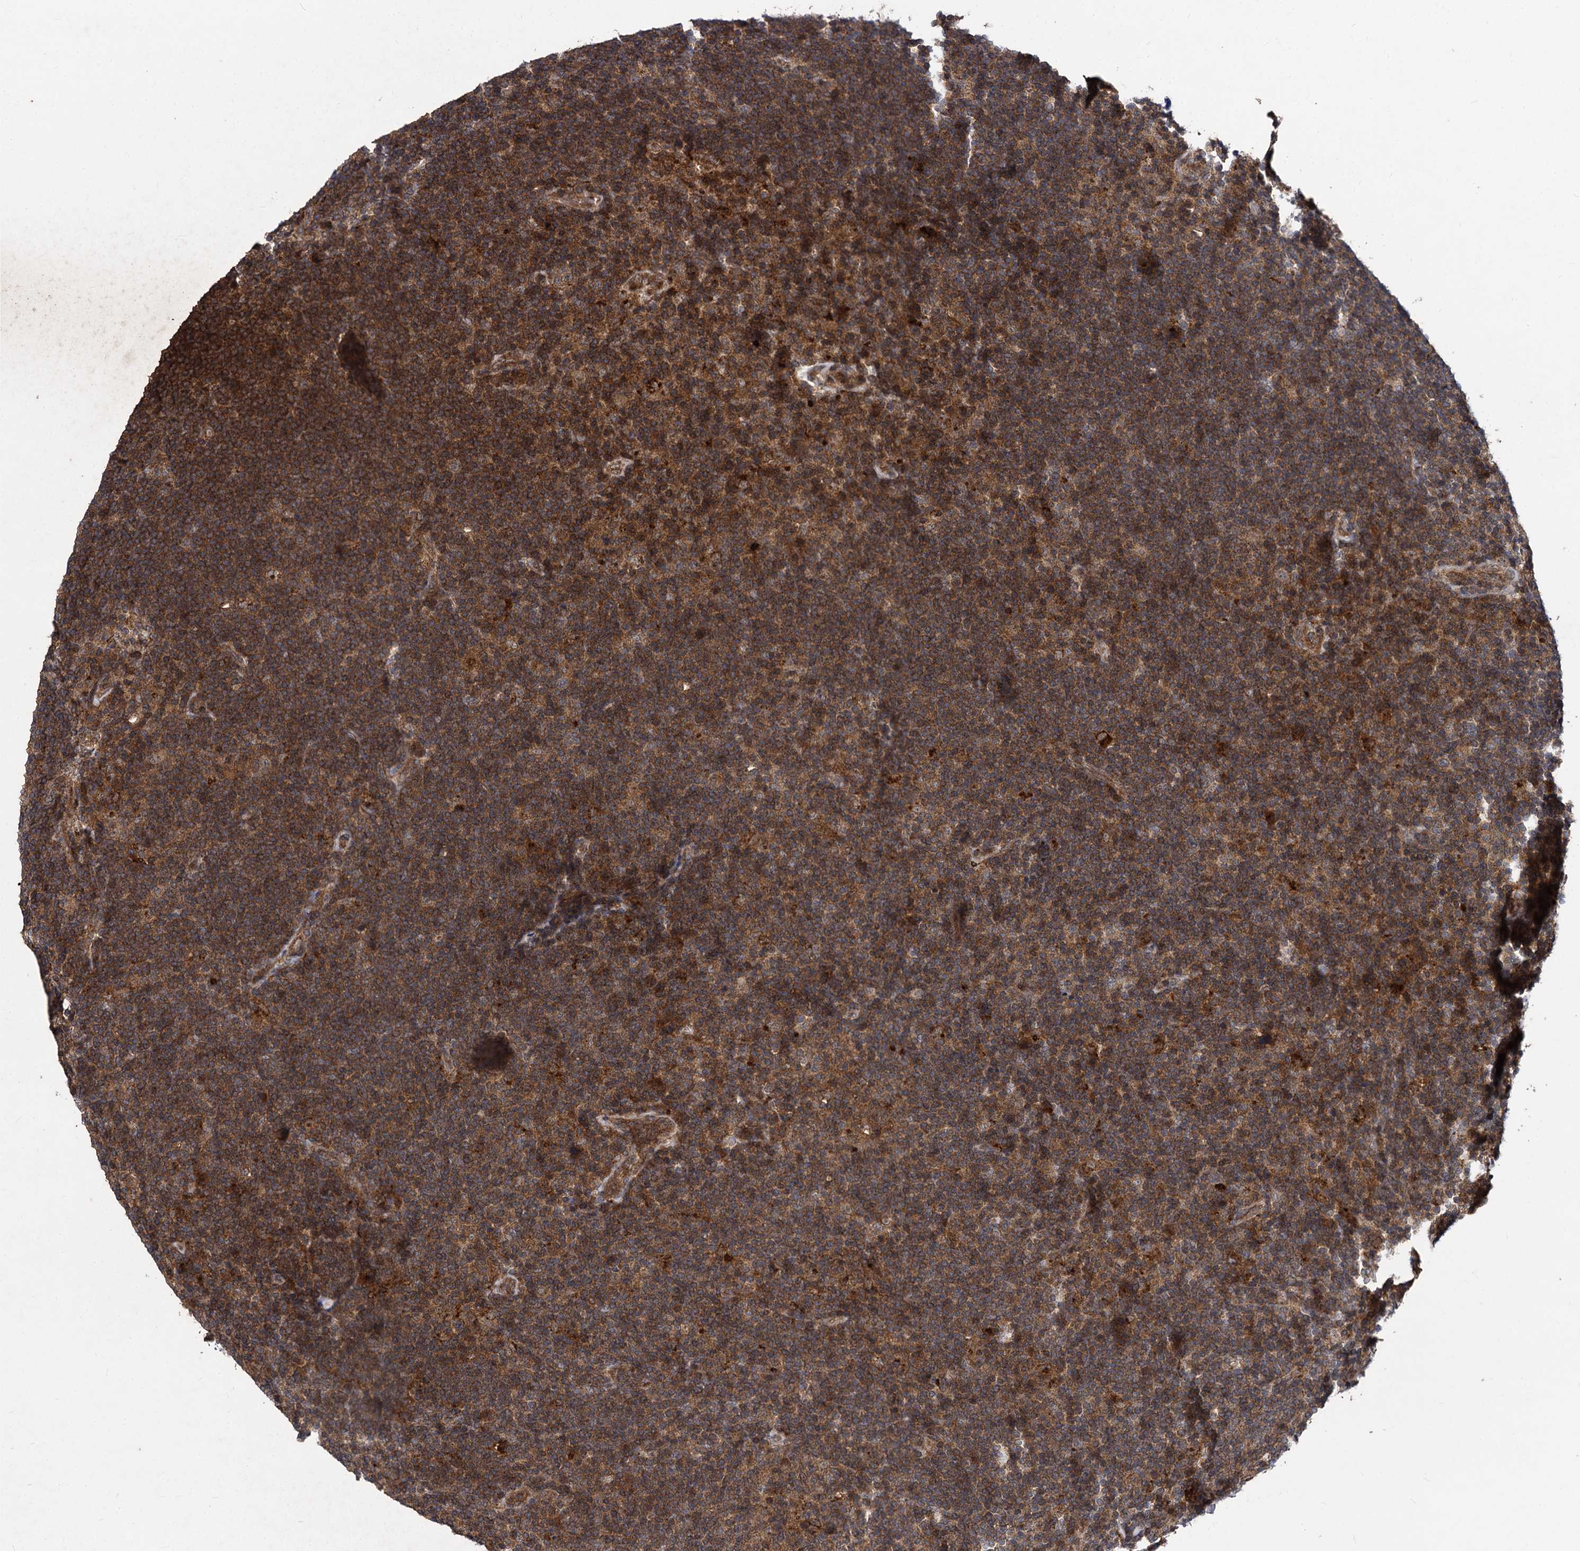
{"staining": {"intensity": "weak", "quantity": ">75%", "location": "cytoplasmic/membranous"}, "tissue": "lymphoma", "cell_type": "Tumor cells", "image_type": "cancer", "snomed": [{"axis": "morphology", "description": "Hodgkin's disease, NOS"}, {"axis": "topography", "description": "Lymph node"}], "caption": "Tumor cells reveal weak cytoplasmic/membranous expression in approximately >75% of cells in Hodgkin's disease.", "gene": "BCL2L2", "patient": {"sex": "female", "age": 57}}